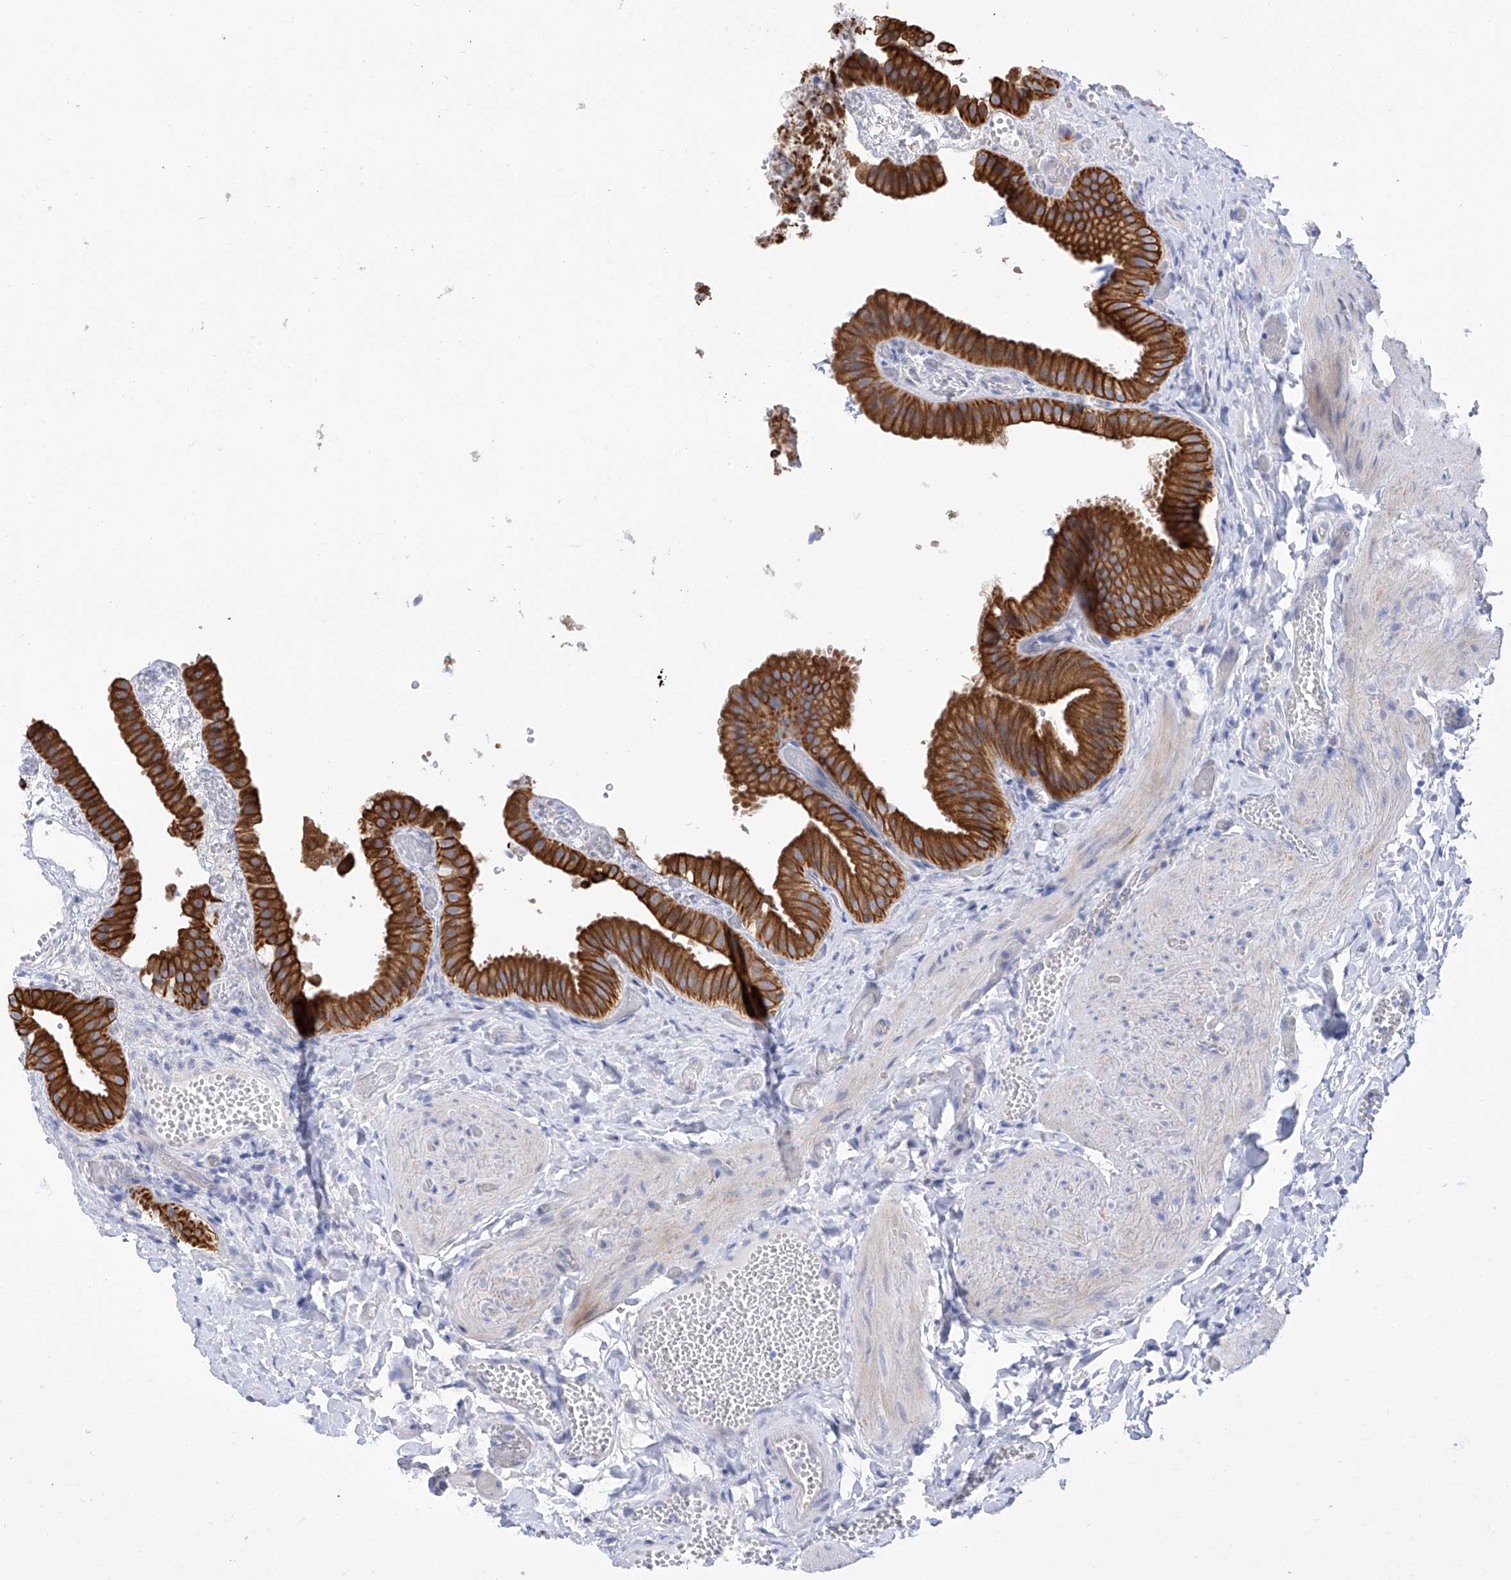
{"staining": {"intensity": "strong", "quantity": ">75%", "location": "cytoplasmic/membranous"}, "tissue": "gallbladder", "cell_type": "Glandular cells", "image_type": "normal", "snomed": [{"axis": "morphology", "description": "Normal tissue, NOS"}, {"axis": "topography", "description": "Gallbladder"}], "caption": "Protein analysis of benign gallbladder demonstrates strong cytoplasmic/membranous staining in approximately >75% of glandular cells.", "gene": "PIK3C2B", "patient": {"sex": "female", "age": 64}}